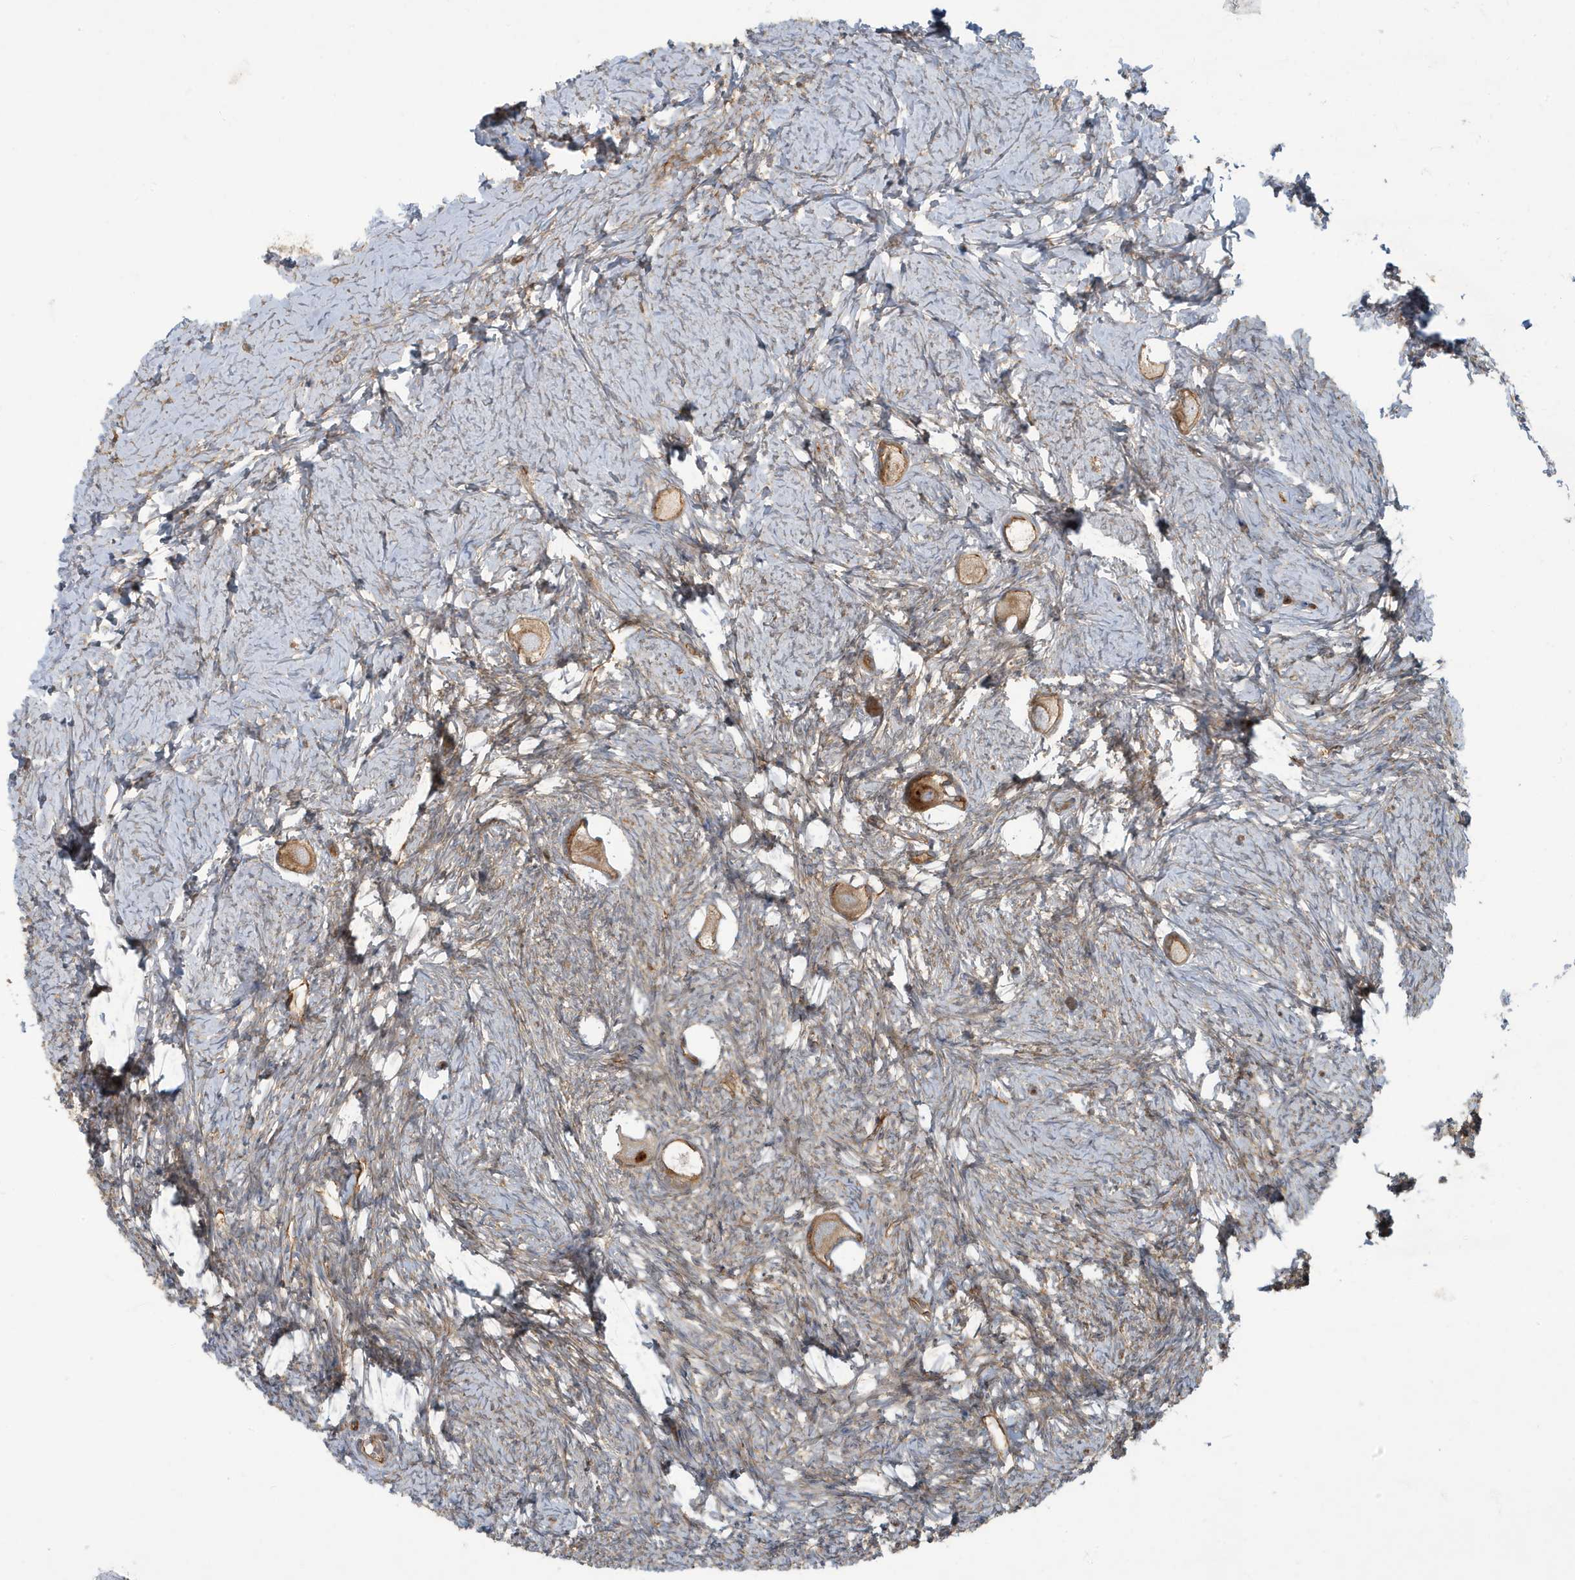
{"staining": {"intensity": "moderate", "quantity": ">75%", "location": "cytoplasmic/membranous"}, "tissue": "ovary", "cell_type": "Follicle cells", "image_type": "normal", "snomed": [{"axis": "morphology", "description": "Normal tissue, NOS"}, {"axis": "topography", "description": "Ovary"}], "caption": "Protein expression analysis of normal ovary displays moderate cytoplasmic/membranous expression in approximately >75% of follicle cells. (IHC, brightfield microscopy, high magnification).", "gene": "ATP23", "patient": {"sex": "female", "age": 27}}